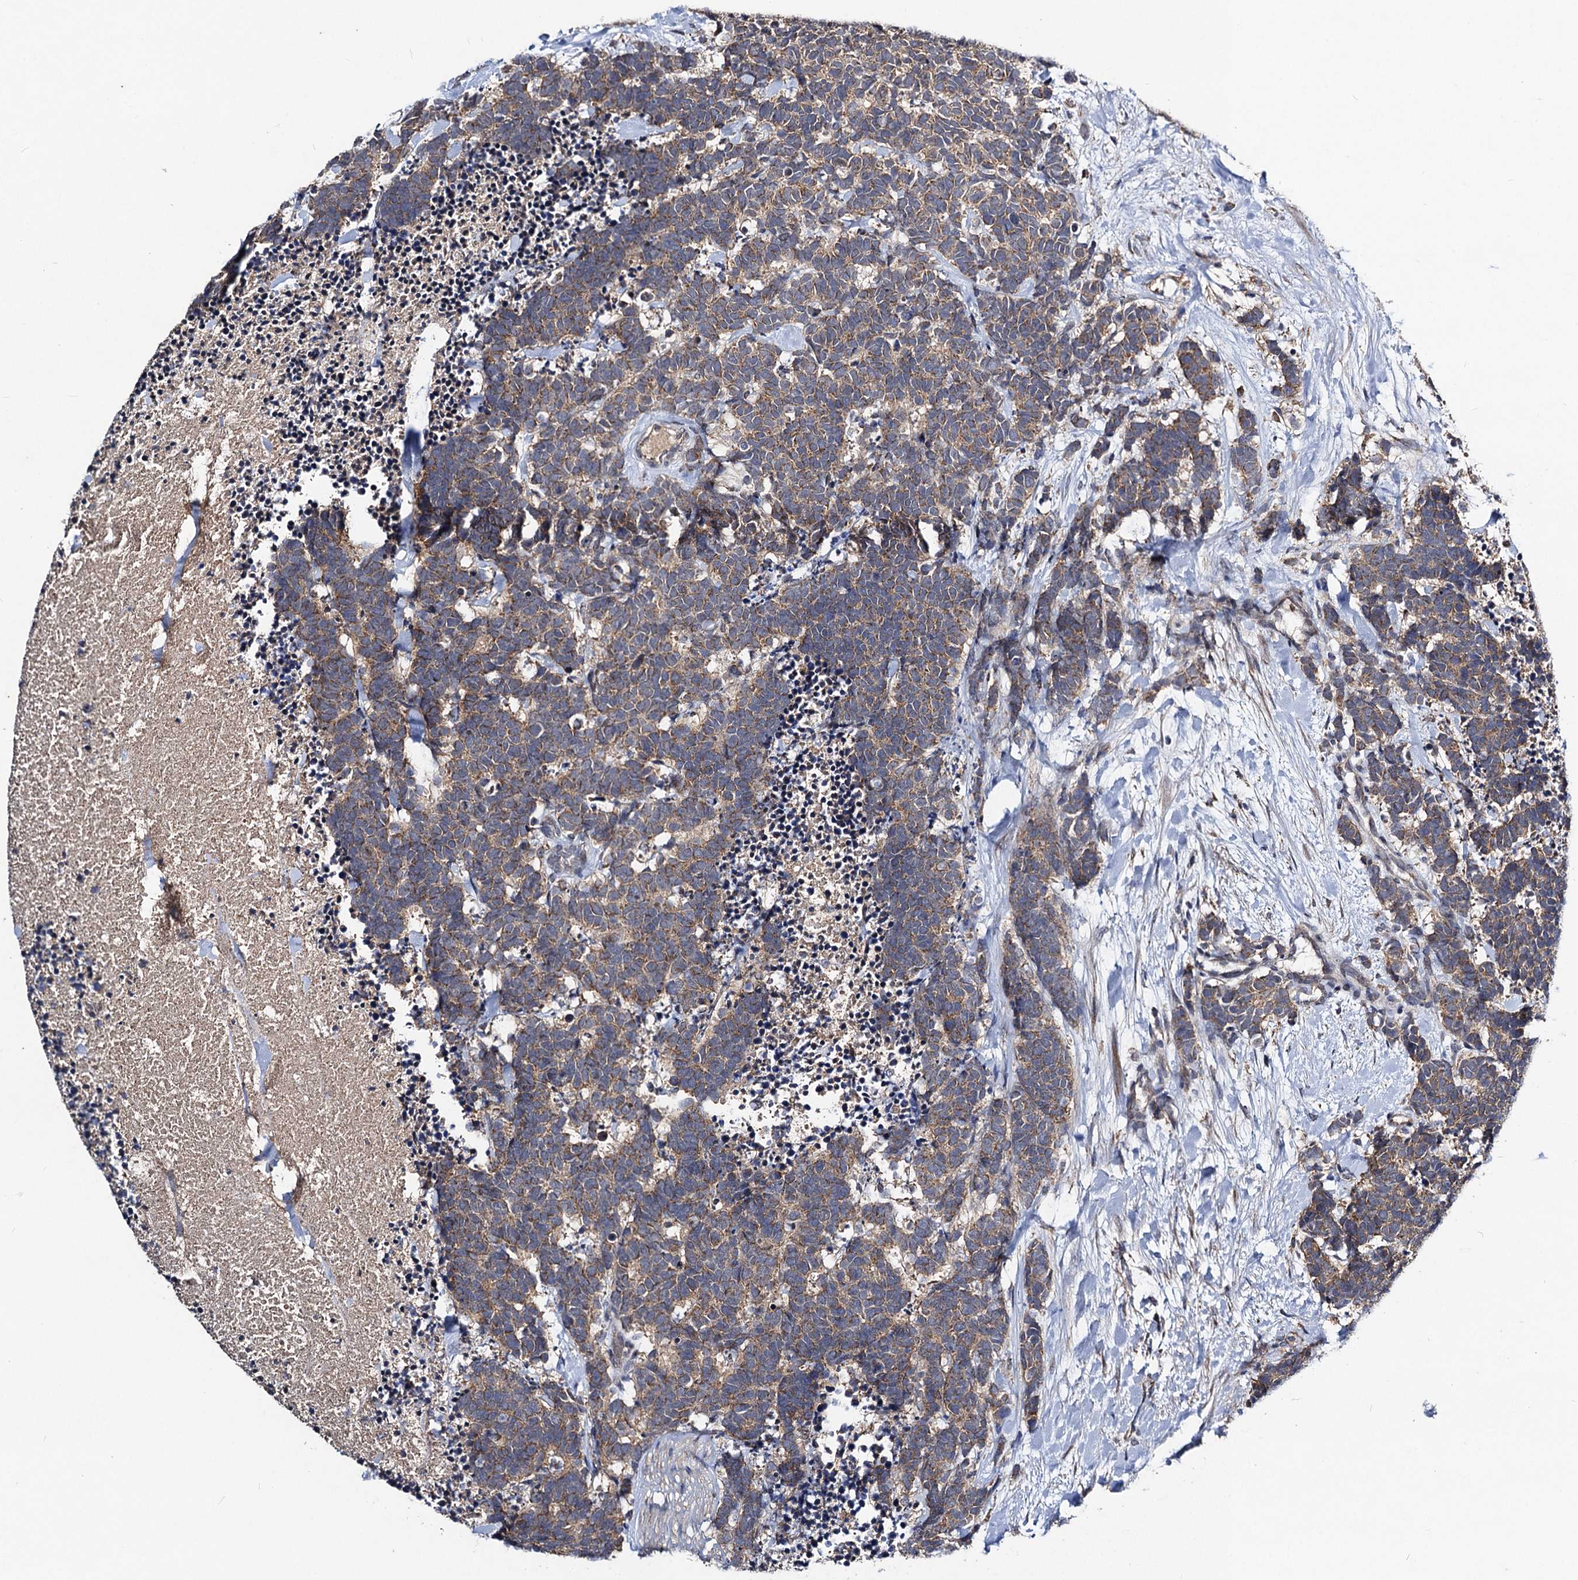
{"staining": {"intensity": "moderate", "quantity": ">75%", "location": "cytoplasmic/membranous"}, "tissue": "carcinoid", "cell_type": "Tumor cells", "image_type": "cancer", "snomed": [{"axis": "morphology", "description": "Carcinoma, NOS"}, {"axis": "morphology", "description": "Carcinoid, malignant, NOS"}, {"axis": "topography", "description": "Prostate"}], "caption": "This is an image of immunohistochemistry staining of carcinoid (malignant), which shows moderate staining in the cytoplasmic/membranous of tumor cells.", "gene": "VPS37D", "patient": {"sex": "male", "age": 57}}